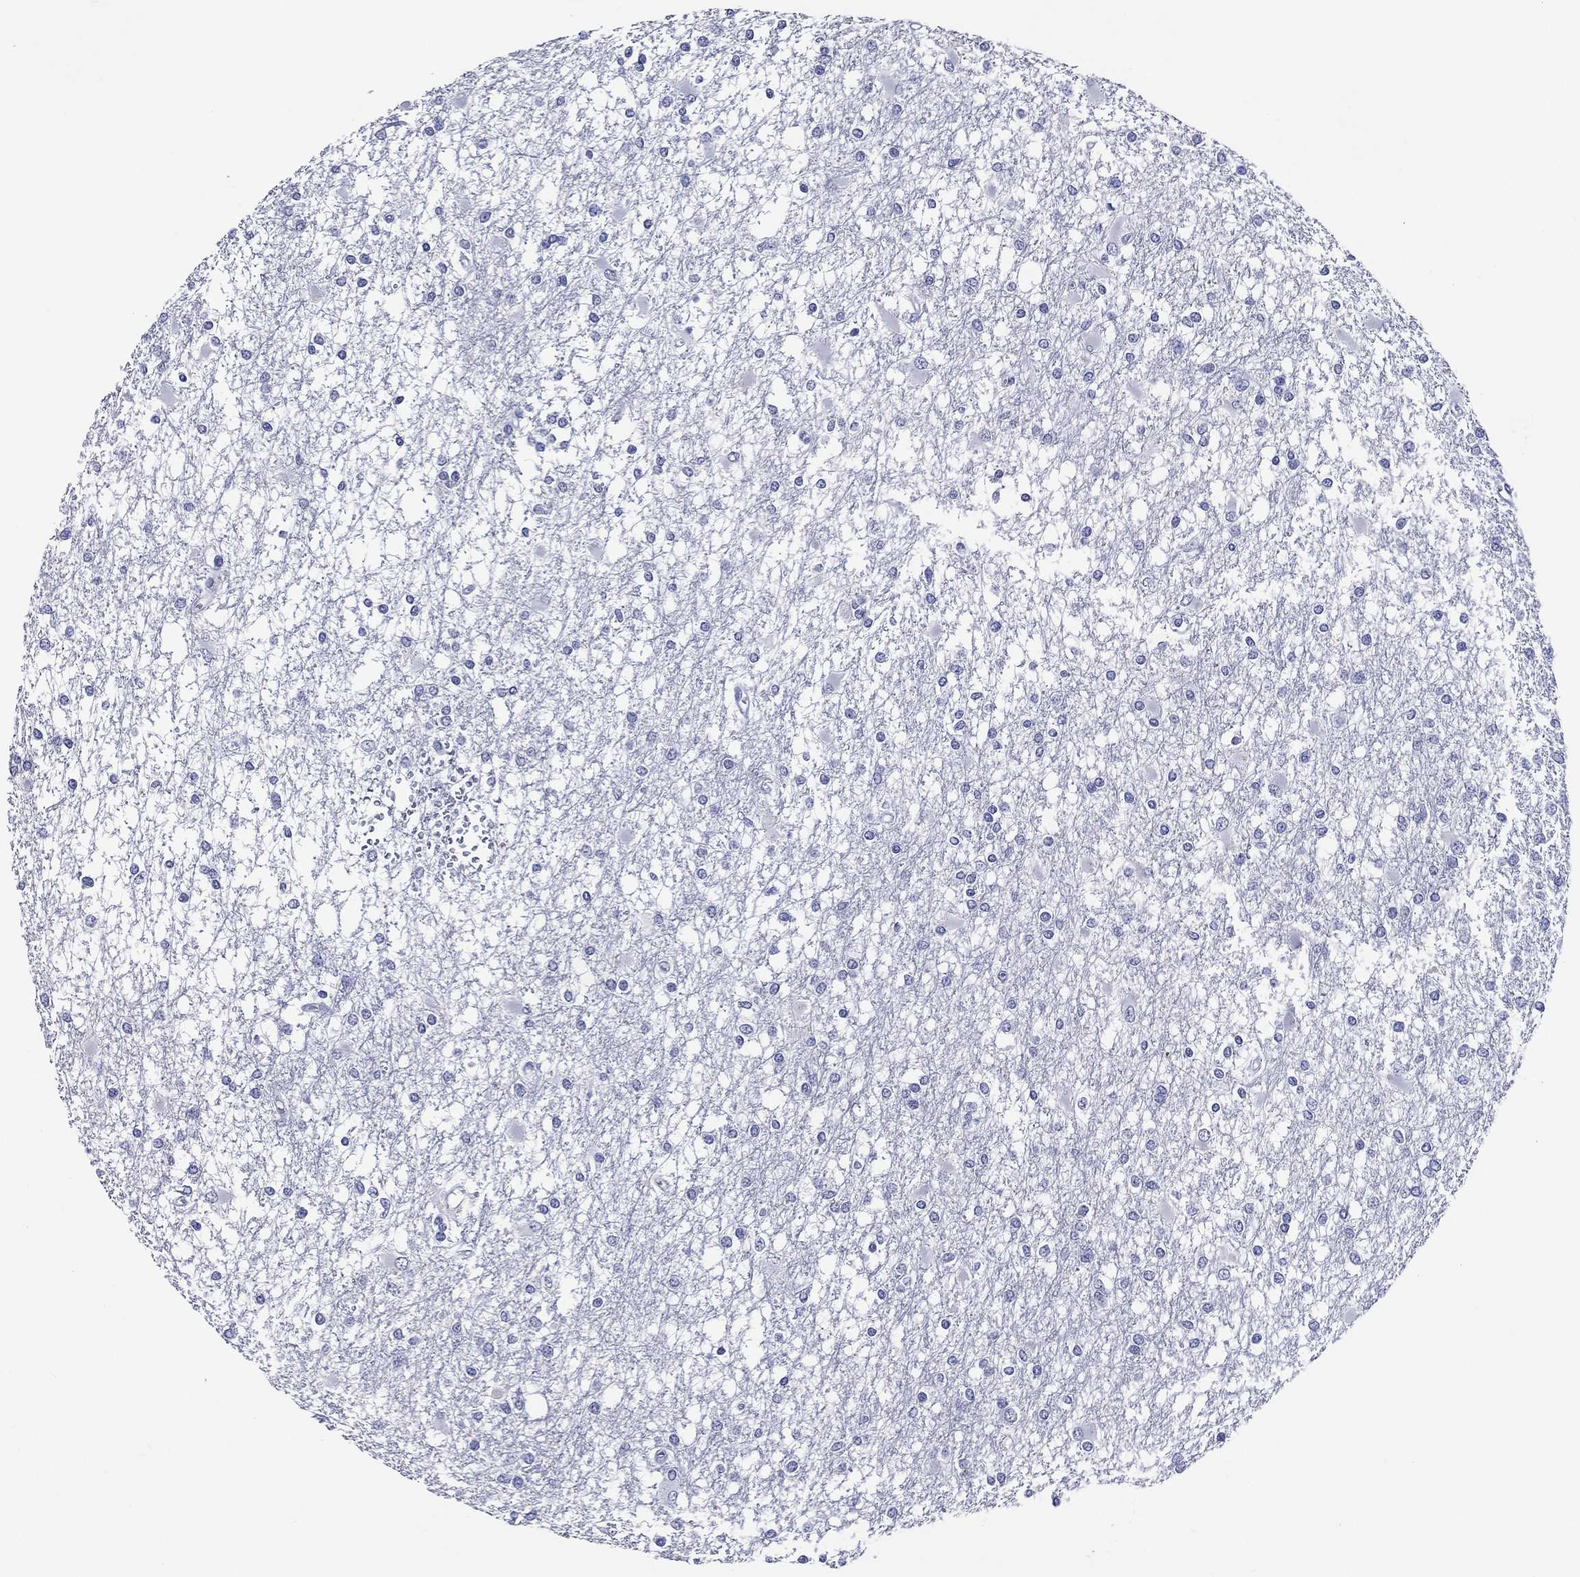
{"staining": {"intensity": "negative", "quantity": "none", "location": "none"}, "tissue": "glioma", "cell_type": "Tumor cells", "image_type": "cancer", "snomed": [{"axis": "morphology", "description": "Glioma, malignant, High grade"}, {"axis": "topography", "description": "Cerebral cortex"}], "caption": "A micrograph of human glioma is negative for staining in tumor cells.", "gene": "ACE2", "patient": {"sex": "male", "age": 79}}